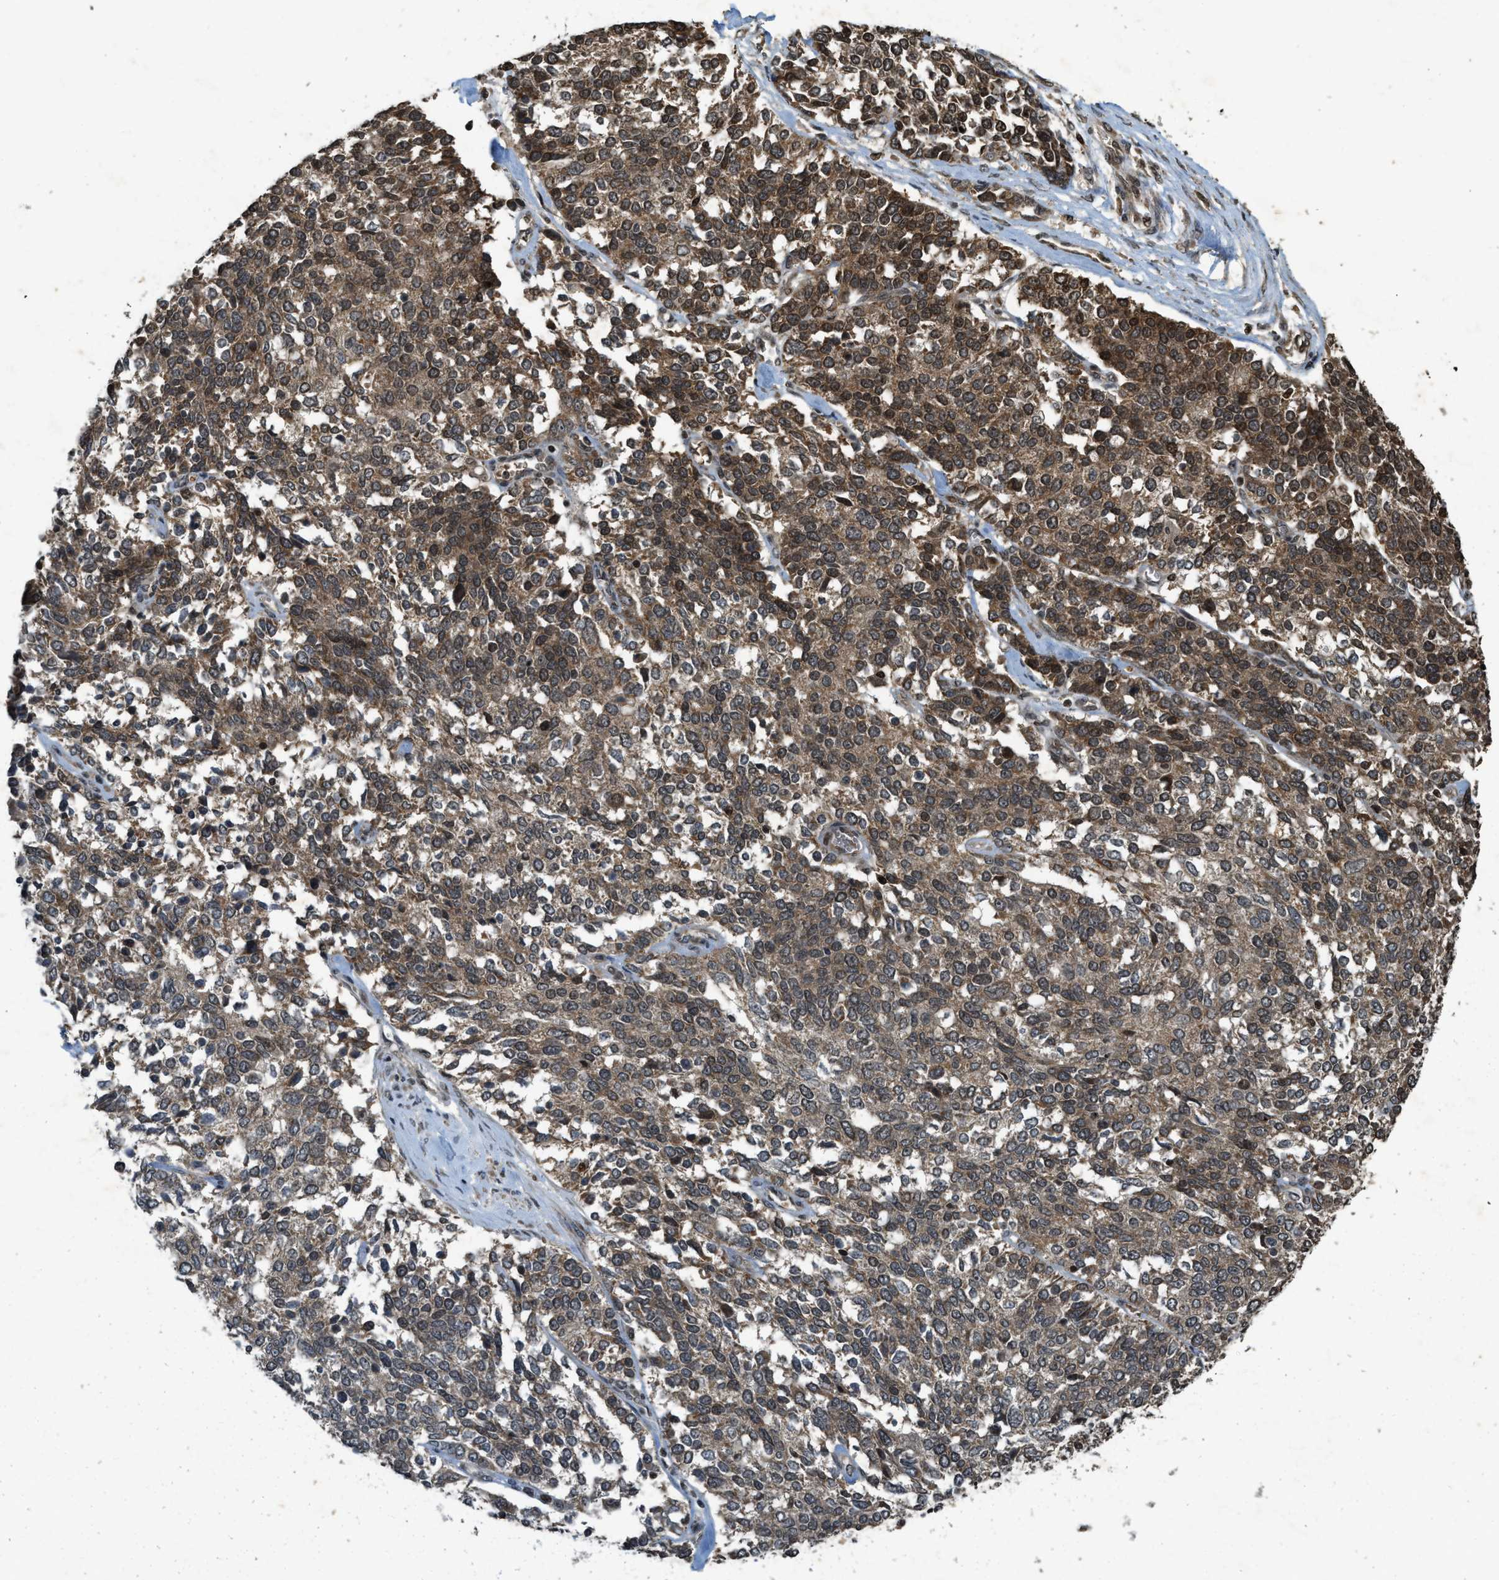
{"staining": {"intensity": "strong", "quantity": ">75%", "location": "cytoplasmic/membranous,nuclear"}, "tissue": "ovarian cancer", "cell_type": "Tumor cells", "image_type": "cancer", "snomed": [{"axis": "morphology", "description": "Cystadenocarcinoma, serous, NOS"}, {"axis": "topography", "description": "Ovary"}], "caption": "Approximately >75% of tumor cells in human ovarian cancer (serous cystadenocarcinoma) exhibit strong cytoplasmic/membranous and nuclear protein staining as visualized by brown immunohistochemical staining.", "gene": "SIAH1", "patient": {"sex": "female", "age": 44}}